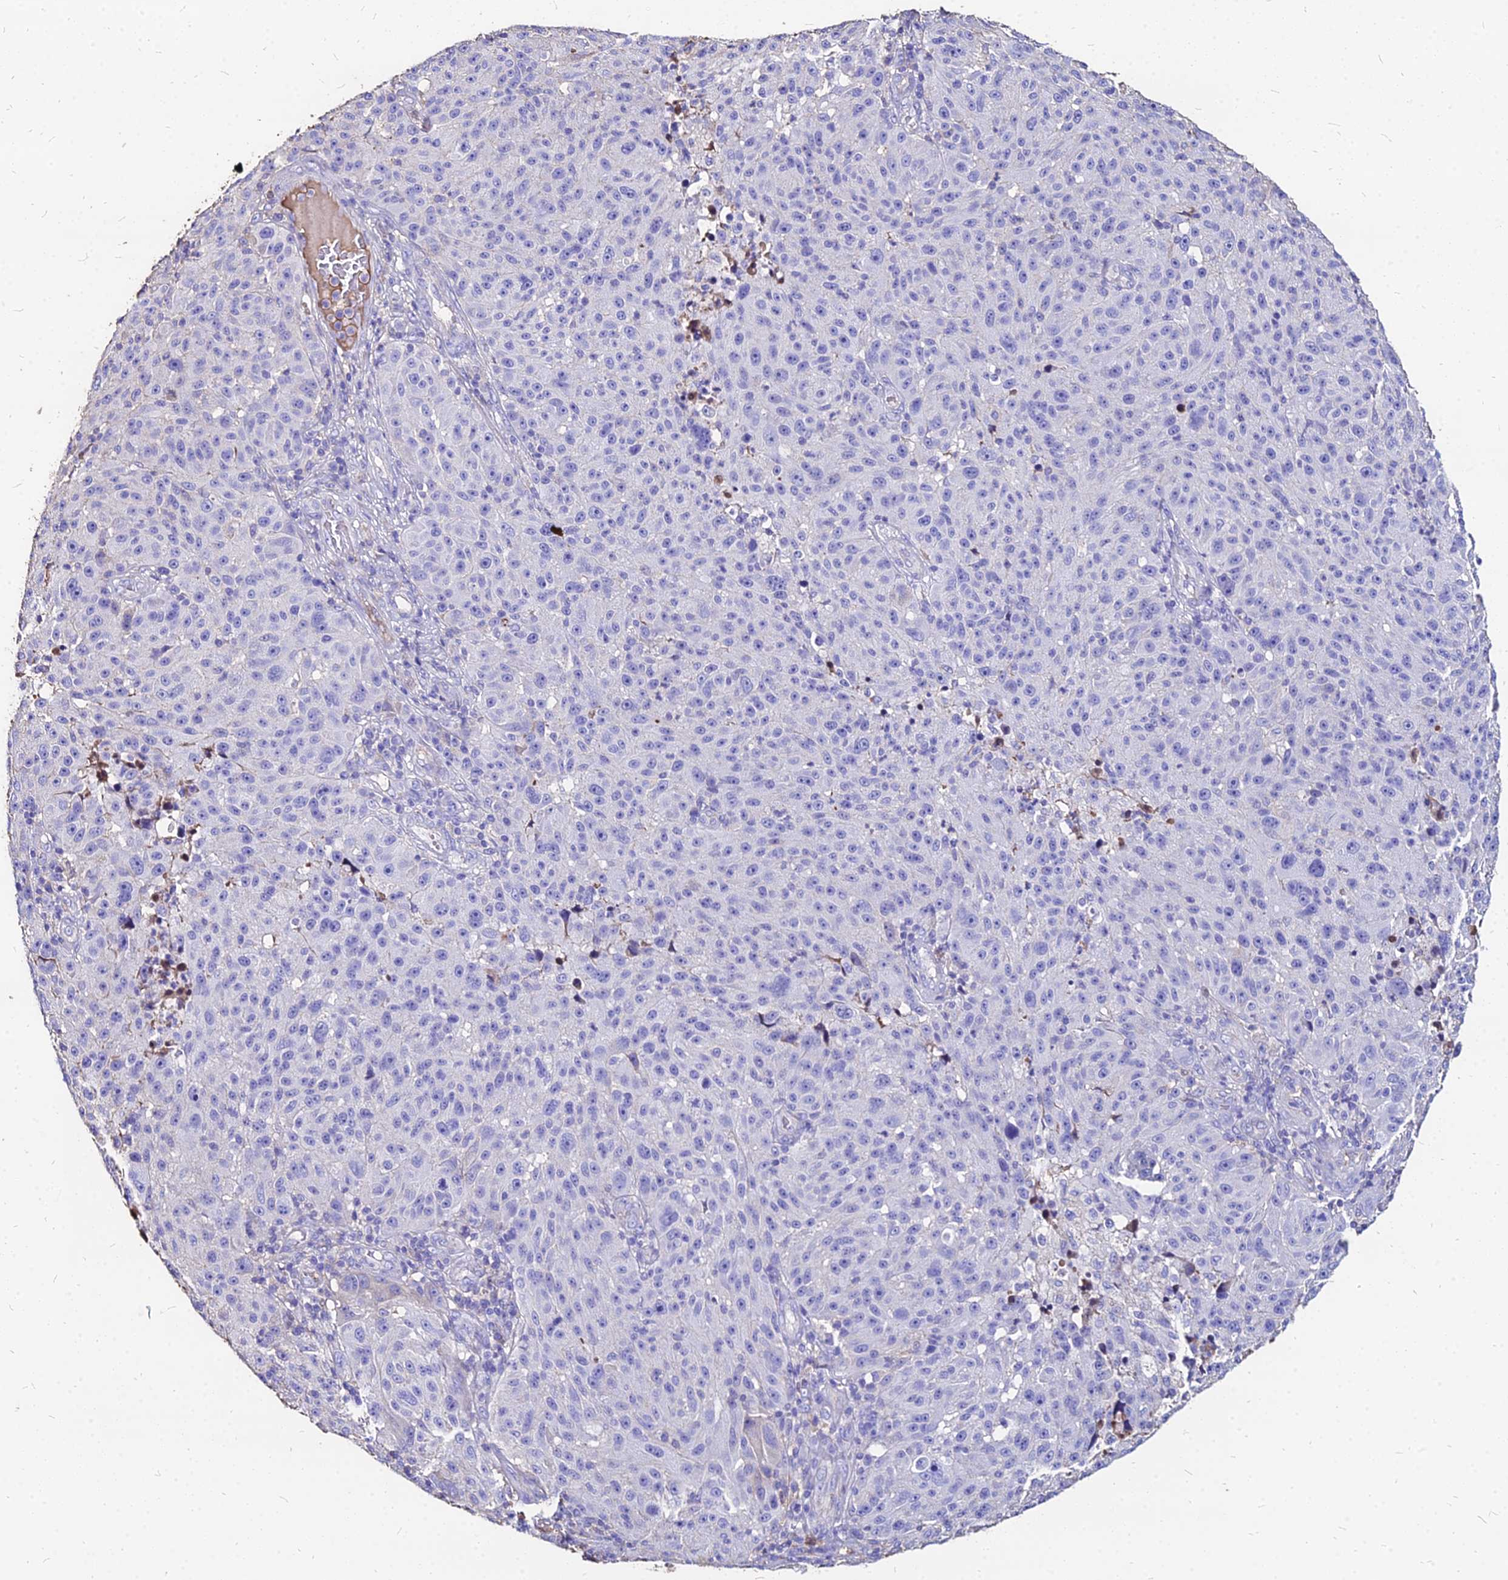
{"staining": {"intensity": "negative", "quantity": "none", "location": "none"}, "tissue": "melanoma", "cell_type": "Tumor cells", "image_type": "cancer", "snomed": [{"axis": "morphology", "description": "Malignant melanoma, NOS"}, {"axis": "topography", "description": "Skin"}], "caption": "Immunohistochemistry of human melanoma shows no positivity in tumor cells.", "gene": "NME5", "patient": {"sex": "male", "age": 53}}